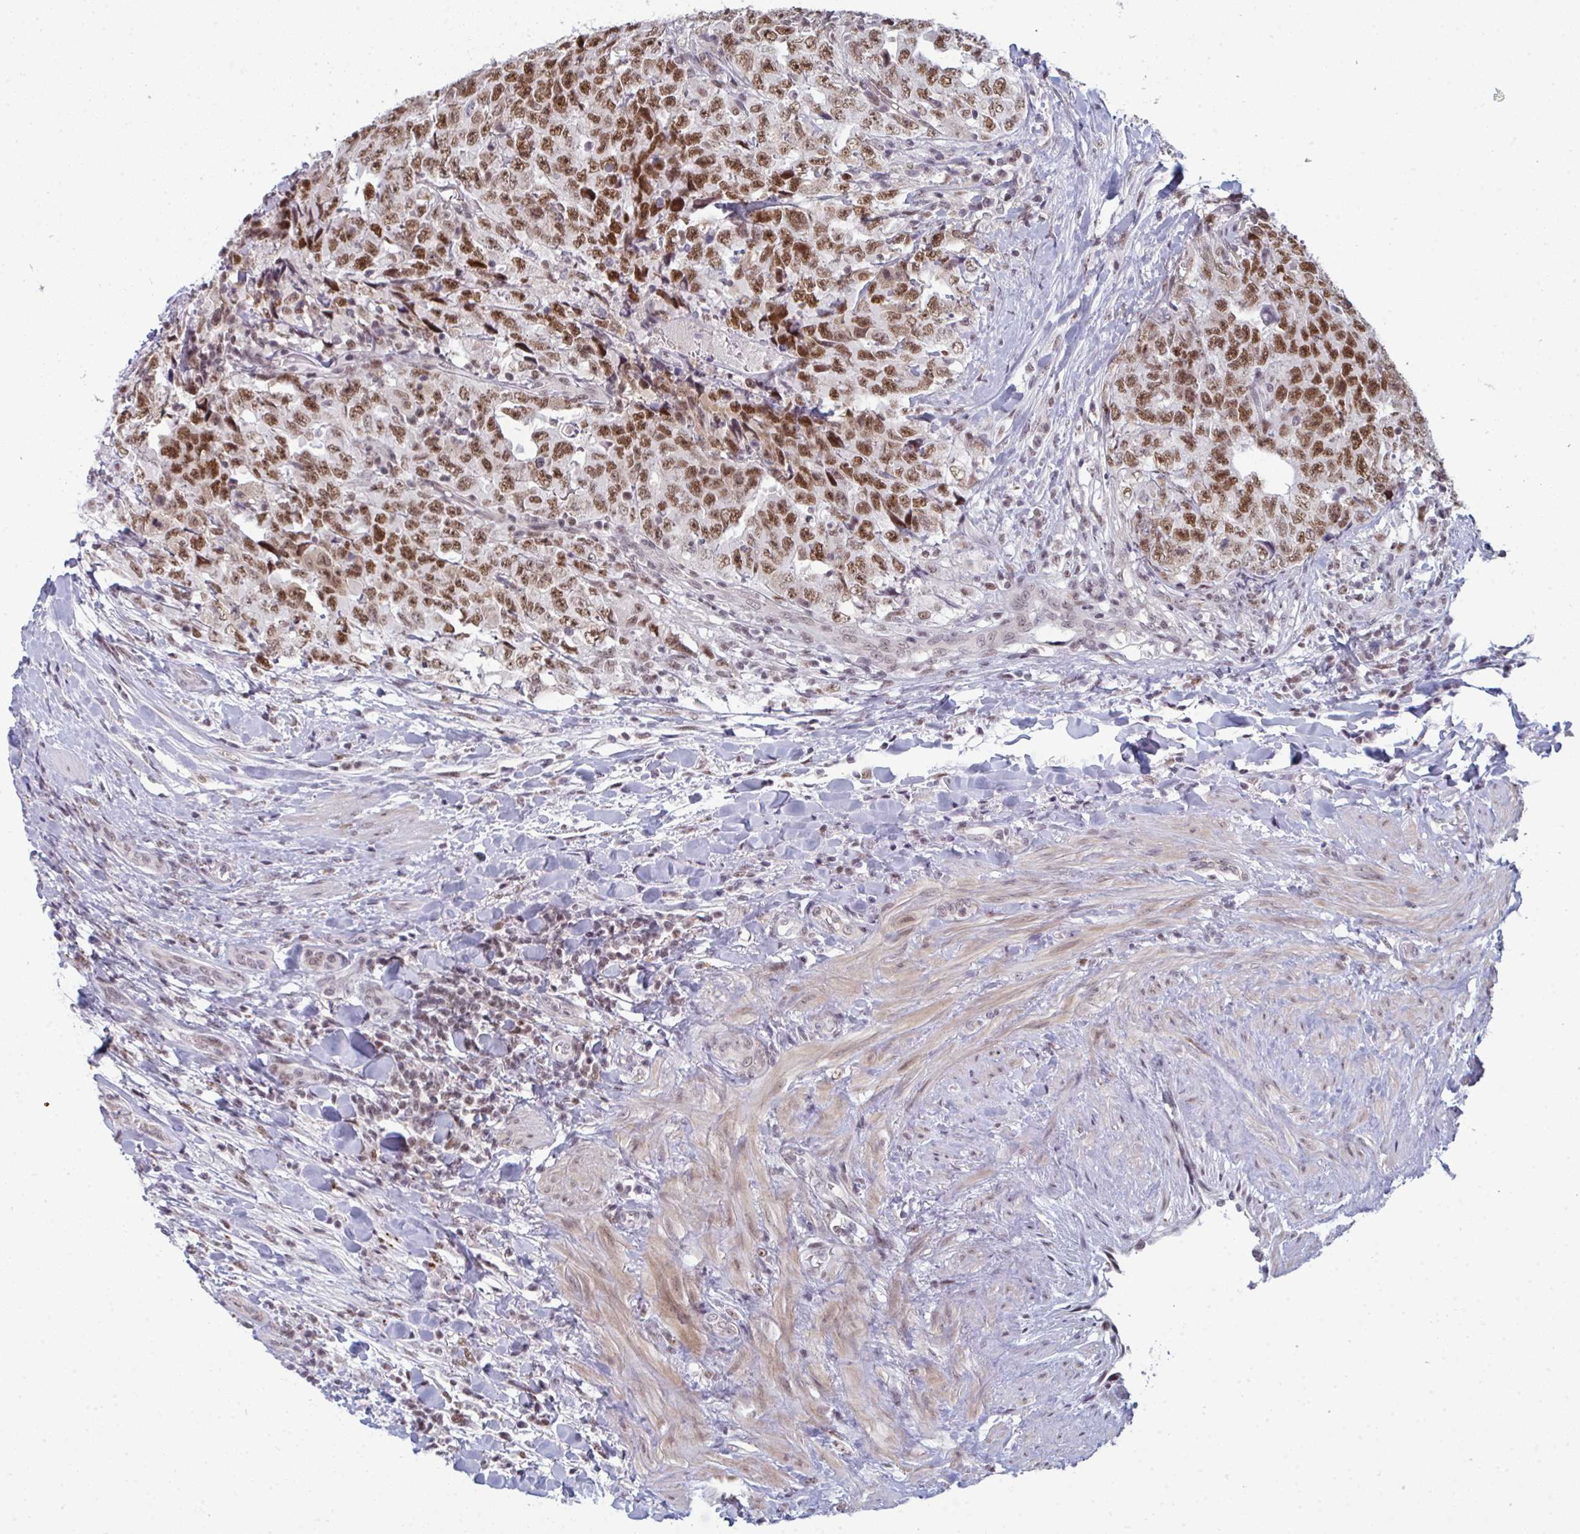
{"staining": {"intensity": "strong", "quantity": ">75%", "location": "nuclear"}, "tissue": "testis cancer", "cell_type": "Tumor cells", "image_type": "cancer", "snomed": [{"axis": "morphology", "description": "Carcinoma, Embryonal, NOS"}, {"axis": "topography", "description": "Testis"}], "caption": "Tumor cells reveal high levels of strong nuclear expression in approximately >75% of cells in embryonal carcinoma (testis).", "gene": "ATF1", "patient": {"sex": "male", "age": 24}}